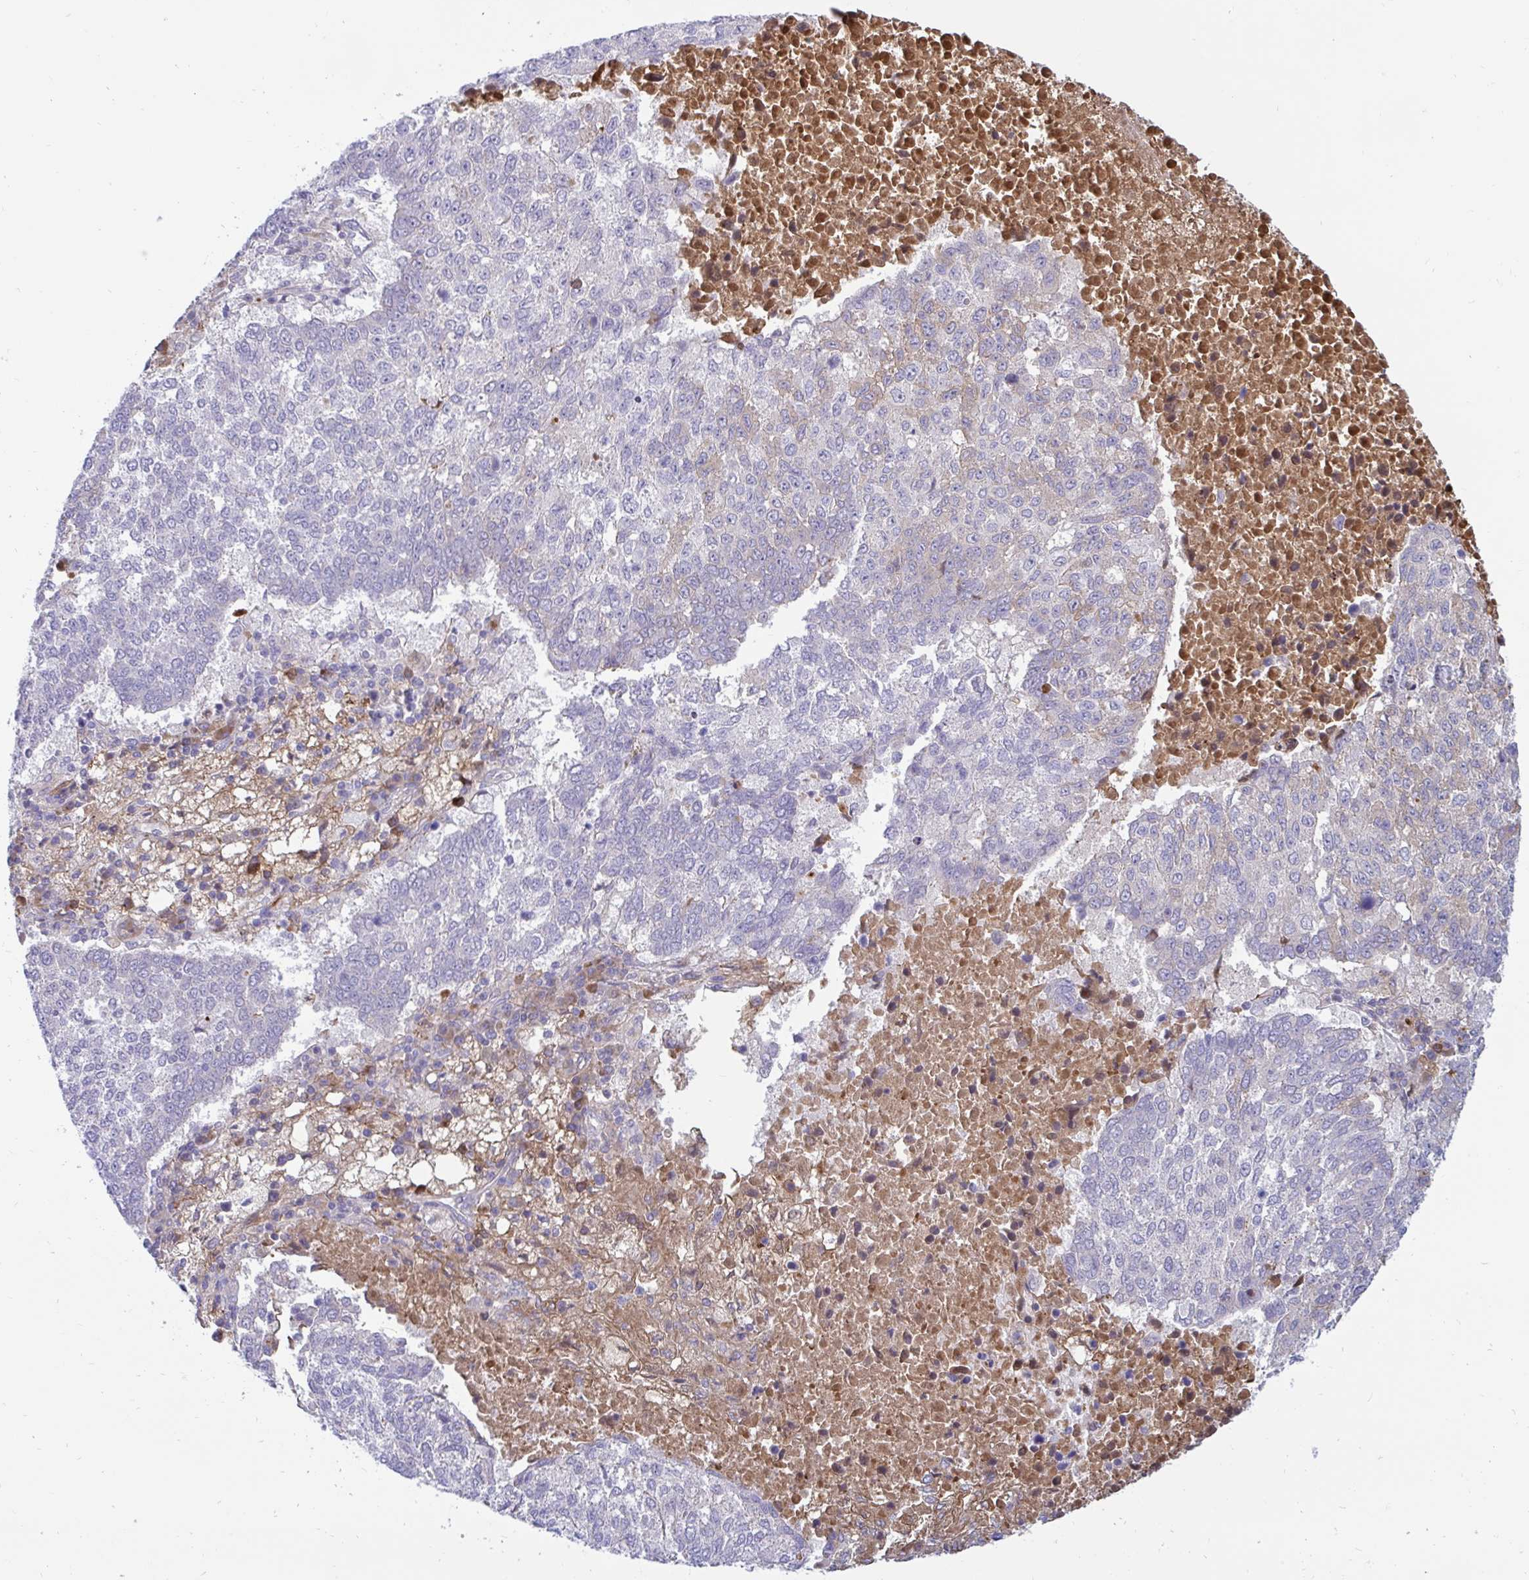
{"staining": {"intensity": "weak", "quantity": "<25%", "location": "cytoplasmic/membranous"}, "tissue": "lung cancer", "cell_type": "Tumor cells", "image_type": "cancer", "snomed": [{"axis": "morphology", "description": "Squamous cell carcinoma, NOS"}, {"axis": "topography", "description": "Lung"}], "caption": "Immunohistochemical staining of lung cancer demonstrates no significant staining in tumor cells. The staining was performed using DAB (3,3'-diaminobenzidine) to visualize the protein expression in brown, while the nuclei were stained in blue with hematoxylin (Magnification: 20x).", "gene": "FAM219B", "patient": {"sex": "male", "age": 73}}